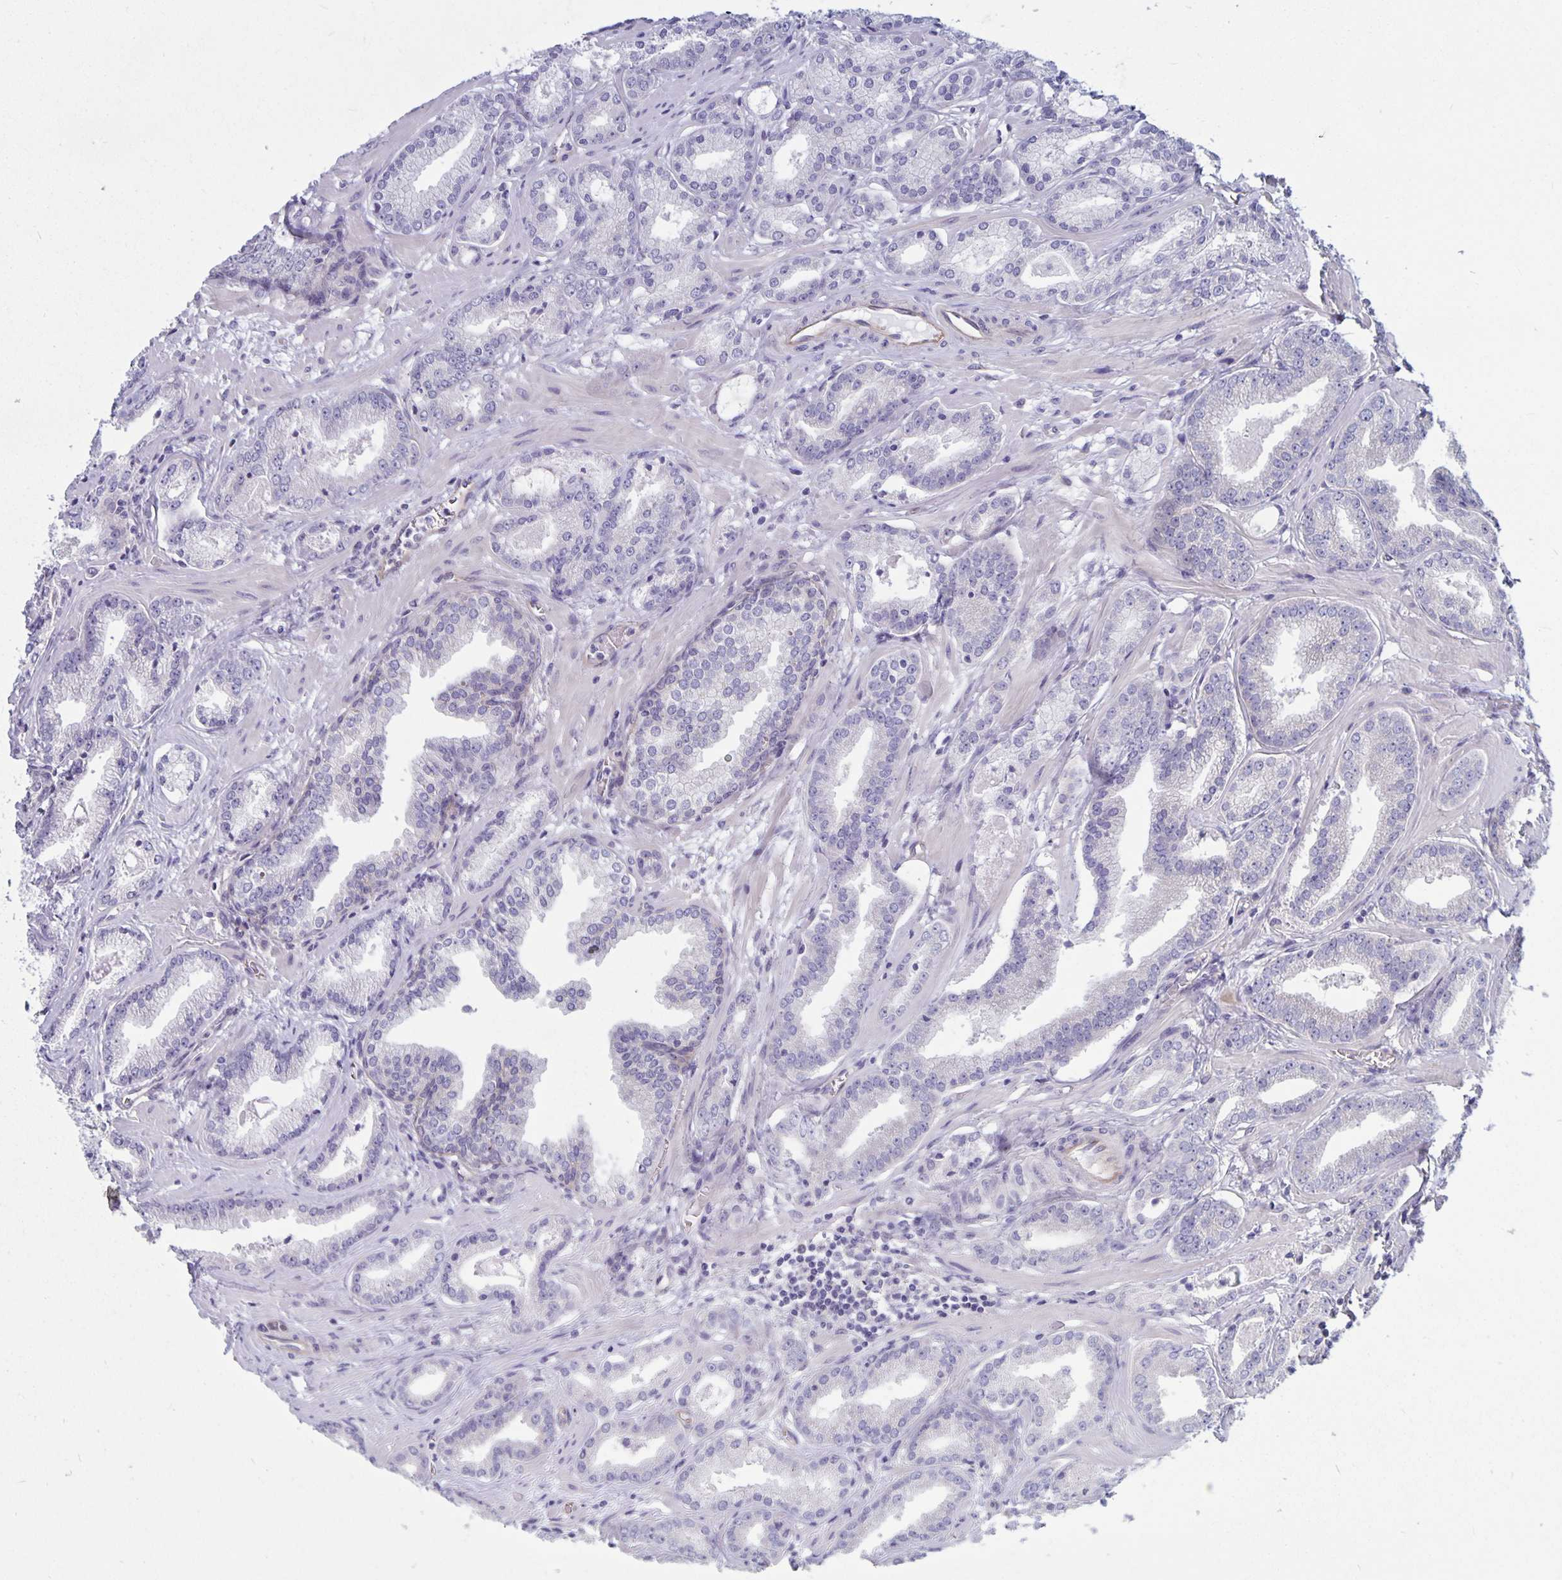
{"staining": {"intensity": "negative", "quantity": "none", "location": "none"}, "tissue": "prostate cancer", "cell_type": "Tumor cells", "image_type": "cancer", "snomed": [{"axis": "morphology", "description": "Adenocarcinoma, Low grade"}, {"axis": "topography", "description": "Prostate"}], "caption": "Tumor cells show no significant protein expression in prostate cancer.", "gene": "PLCB3", "patient": {"sex": "male", "age": 64}}